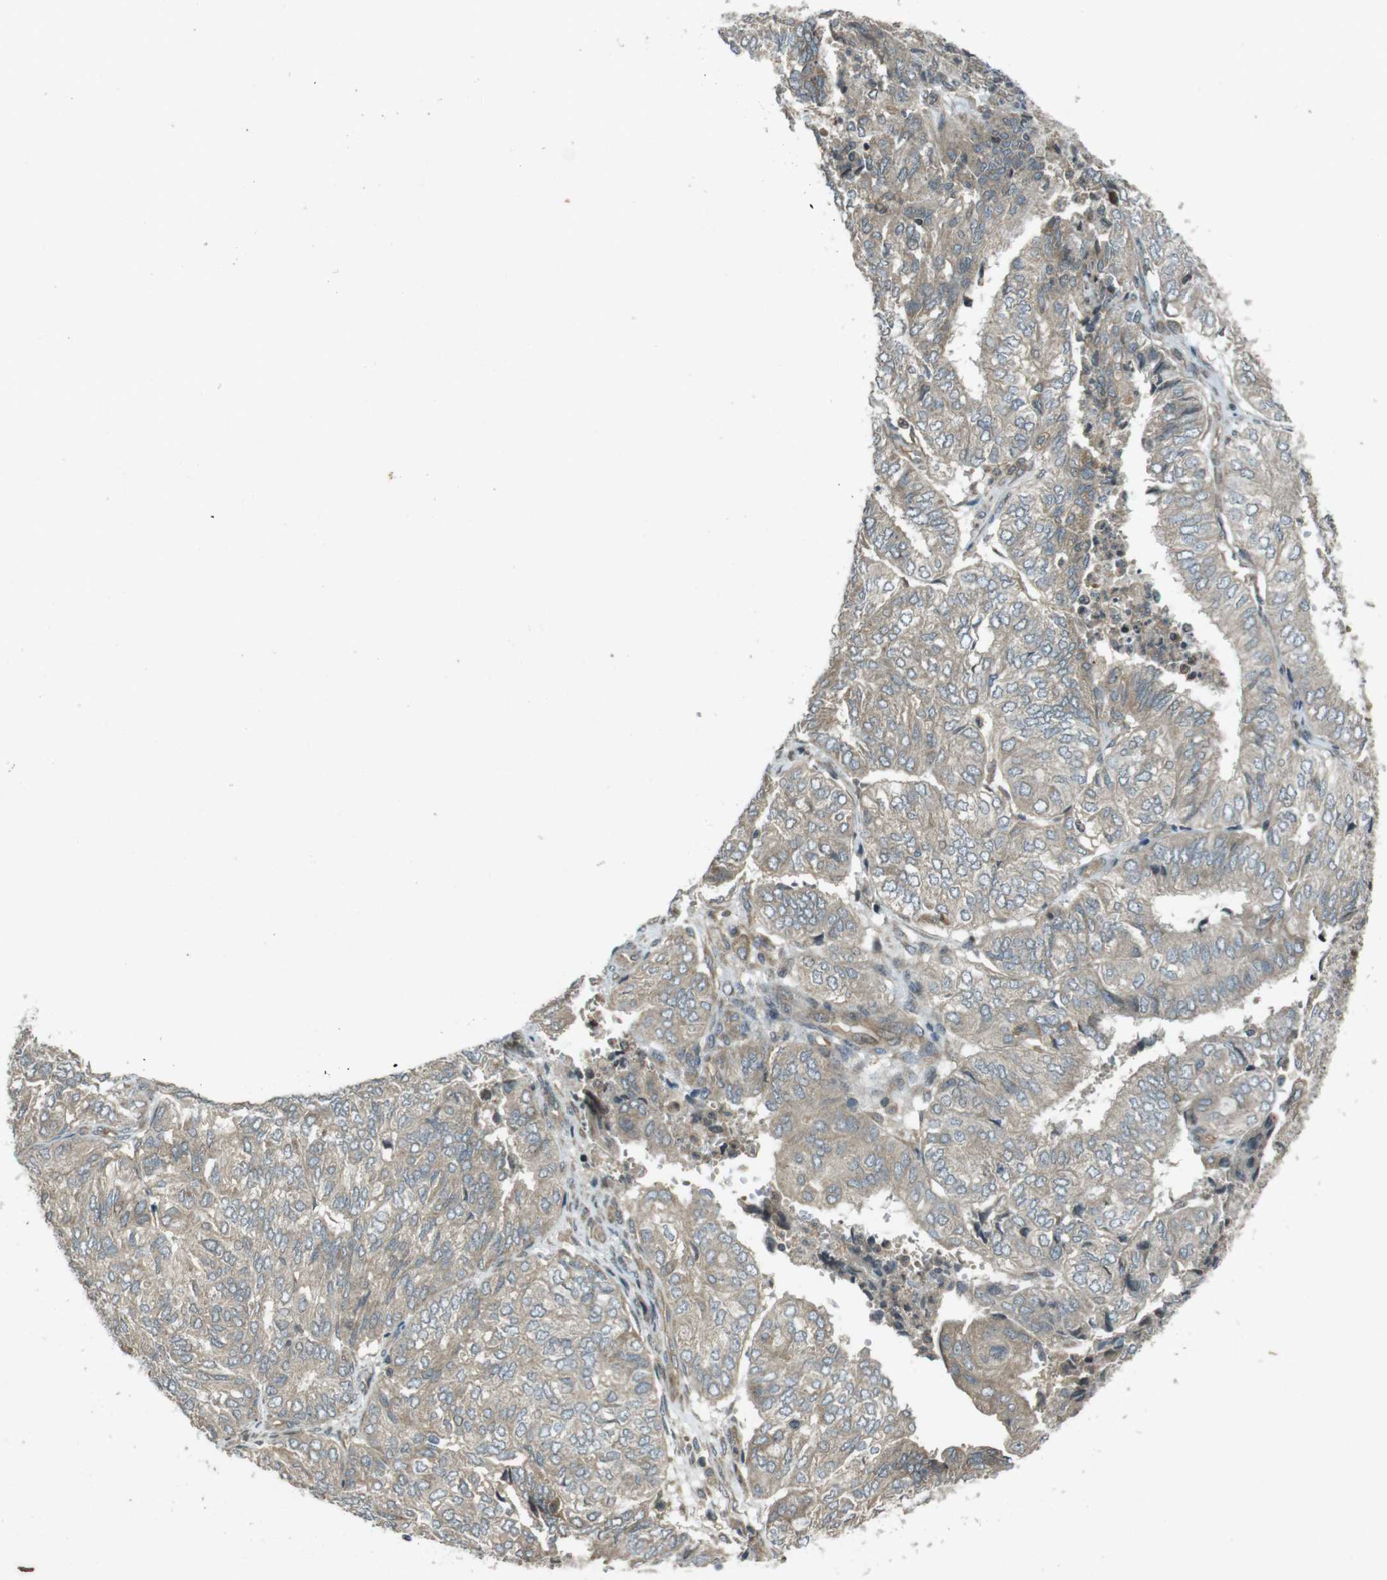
{"staining": {"intensity": "weak", "quantity": ">75%", "location": "cytoplasmic/membranous"}, "tissue": "endometrial cancer", "cell_type": "Tumor cells", "image_type": "cancer", "snomed": [{"axis": "morphology", "description": "Adenocarcinoma, NOS"}, {"axis": "topography", "description": "Uterus"}], "caption": "Adenocarcinoma (endometrial) stained with a protein marker exhibits weak staining in tumor cells.", "gene": "ZYX", "patient": {"sex": "female", "age": 60}}